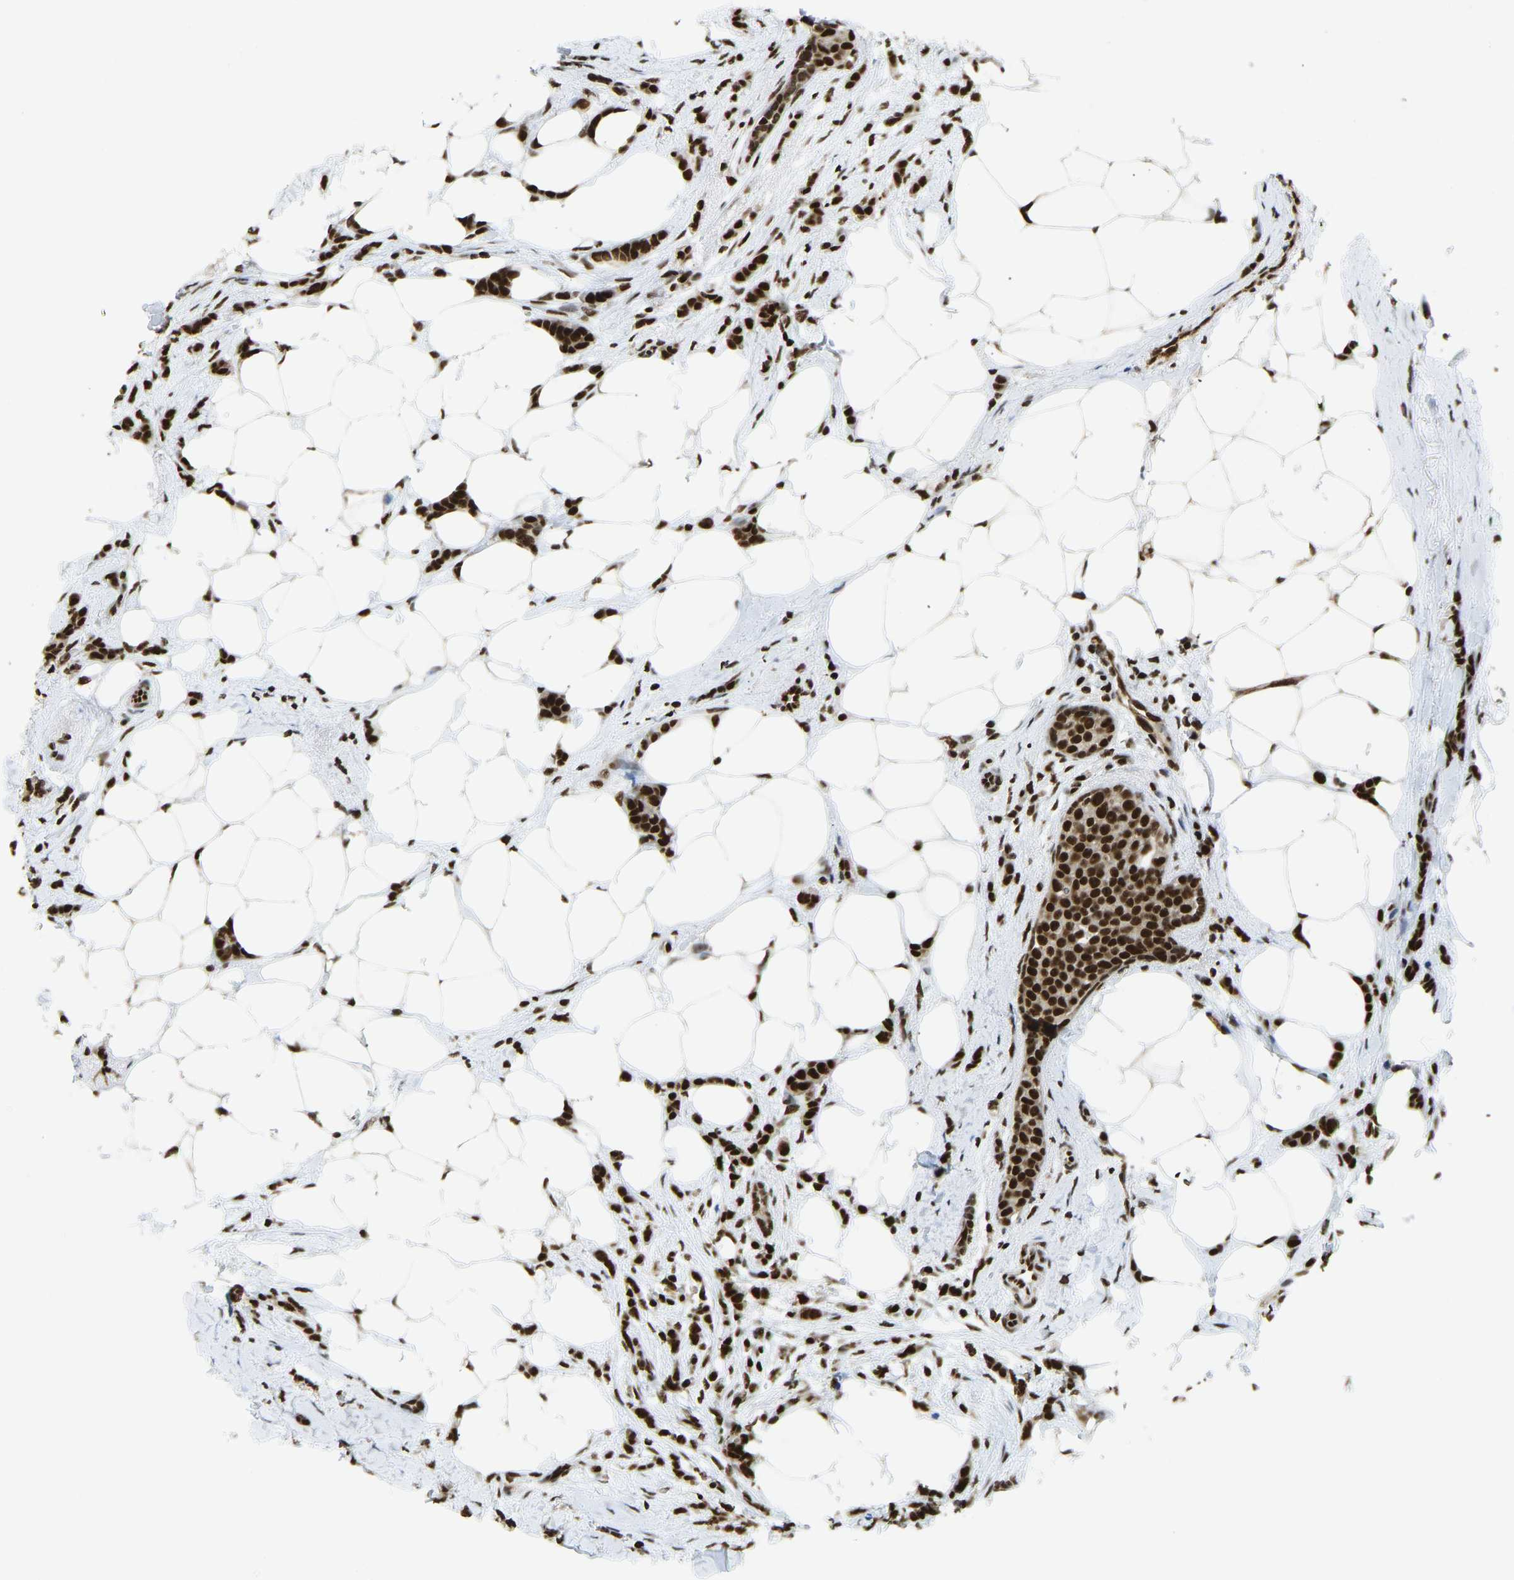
{"staining": {"intensity": "strong", "quantity": ">75%", "location": "nuclear"}, "tissue": "breast cancer", "cell_type": "Tumor cells", "image_type": "cancer", "snomed": [{"axis": "morphology", "description": "Lobular carcinoma, in situ"}, {"axis": "morphology", "description": "Lobular carcinoma"}, {"axis": "topography", "description": "Breast"}], "caption": "Protein positivity by immunohistochemistry (IHC) reveals strong nuclear positivity in approximately >75% of tumor cells in breast cancer.", "gene": "ZSCAN20", "patient": {"sex": "female", "age": 41}}